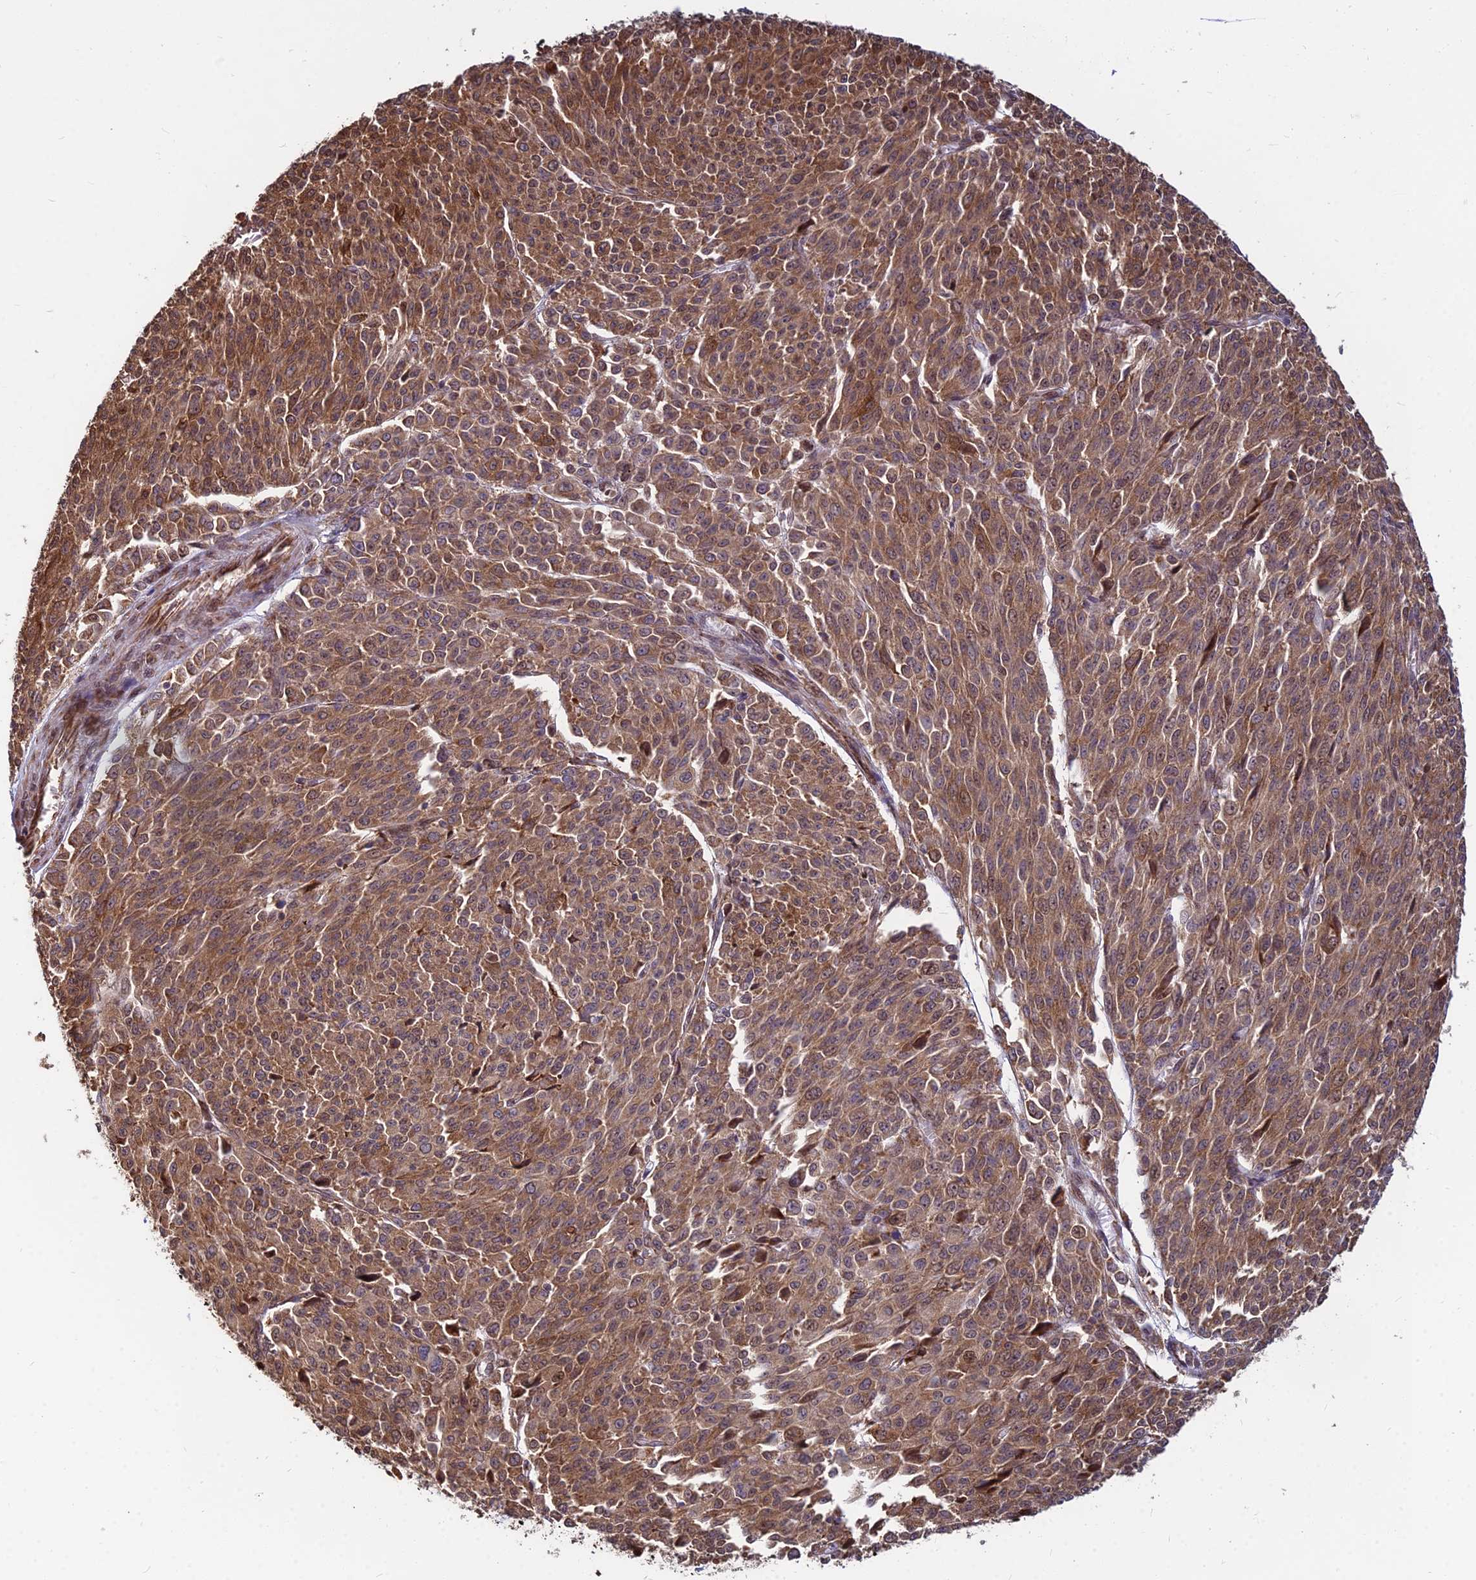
{"staining": {"intensity": "moderate", "quantity": ">75%", "location": "cytoplasmic/membranous"}, "tissue": "melanoma", "cell_type": "Tumor cells", "image_type": "cancer", "snomed": [{"axis": "morphology", "description": "Malignant melanoma, NOS"}, {"axis": "topography", "description": "Skin"}], "caption": "Protein staining shows moderate cytoplasmic/membranous staining in approximately >75% of tumor cells in melanoma. The protein of interest is stained brown, and the nuclei are stained in blue (DAB IHC with brightfield microscopy, high magnification).", "gene": "CCT6B", "patient": {"sex": "female", "age": 52}}